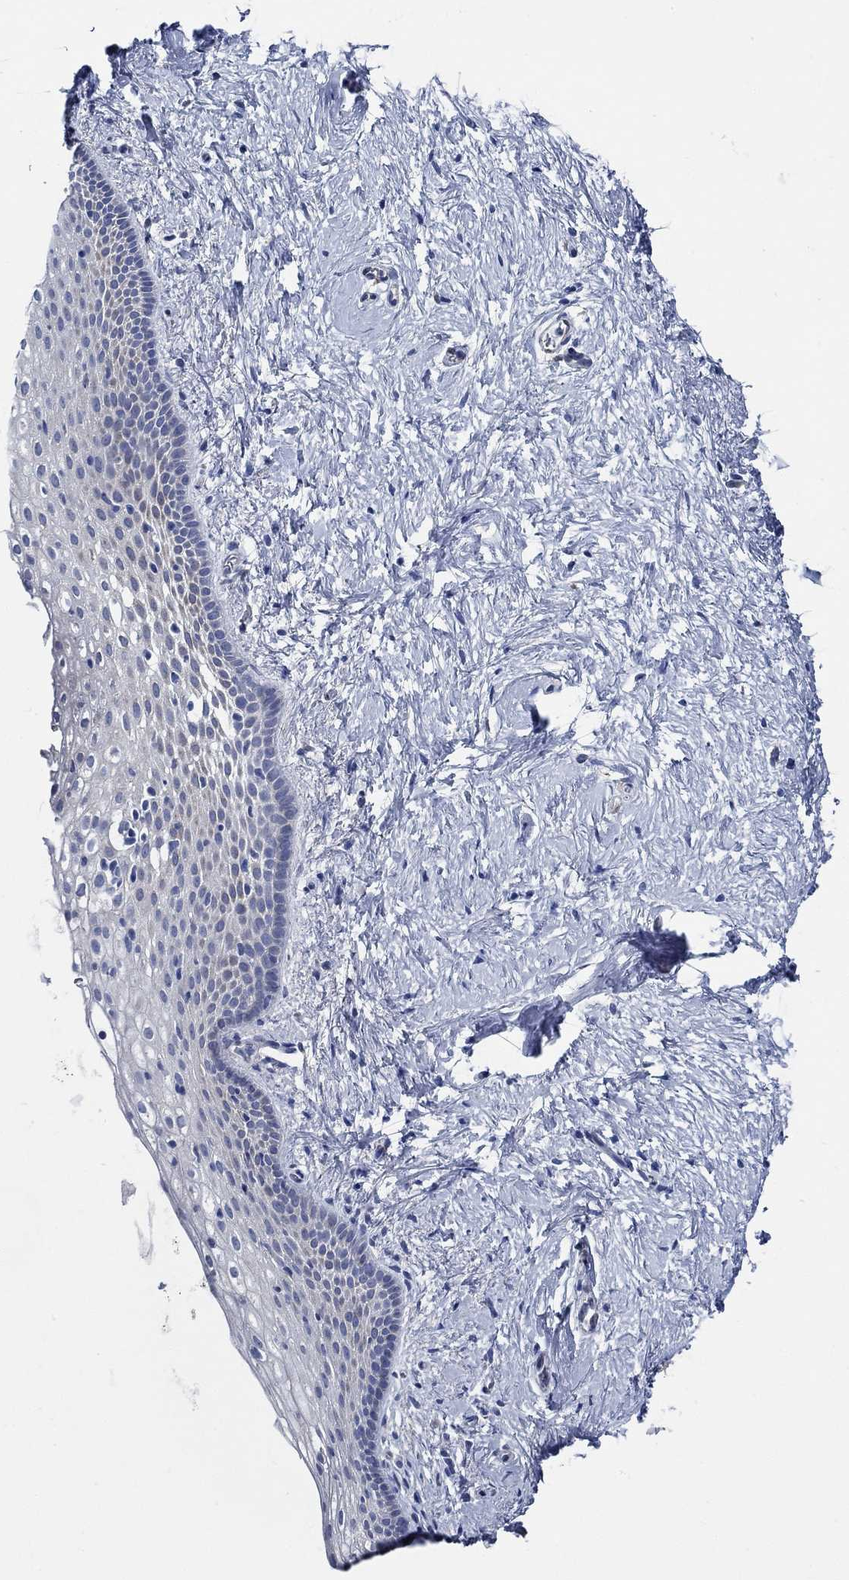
{"staining": {"intensity": "negative", "quantity": "none", "location": "none"}, "tissue": "vagina", "cell_type": "Squamous epithelial cells", "image_type": "normal", "snomed": [{"axis": "morphology", "description": "Normal tissue, NOS"}, {"axis": "topography", "description": "Vagina"}], "caption": "Immunohistochemistry (IHC) micrograph of normal vagina stained for a protein (brown), which shows no expression in squamous epithelial cells.", "gene": "HECW2", "patient": {"sex": "female", "age": 61}}